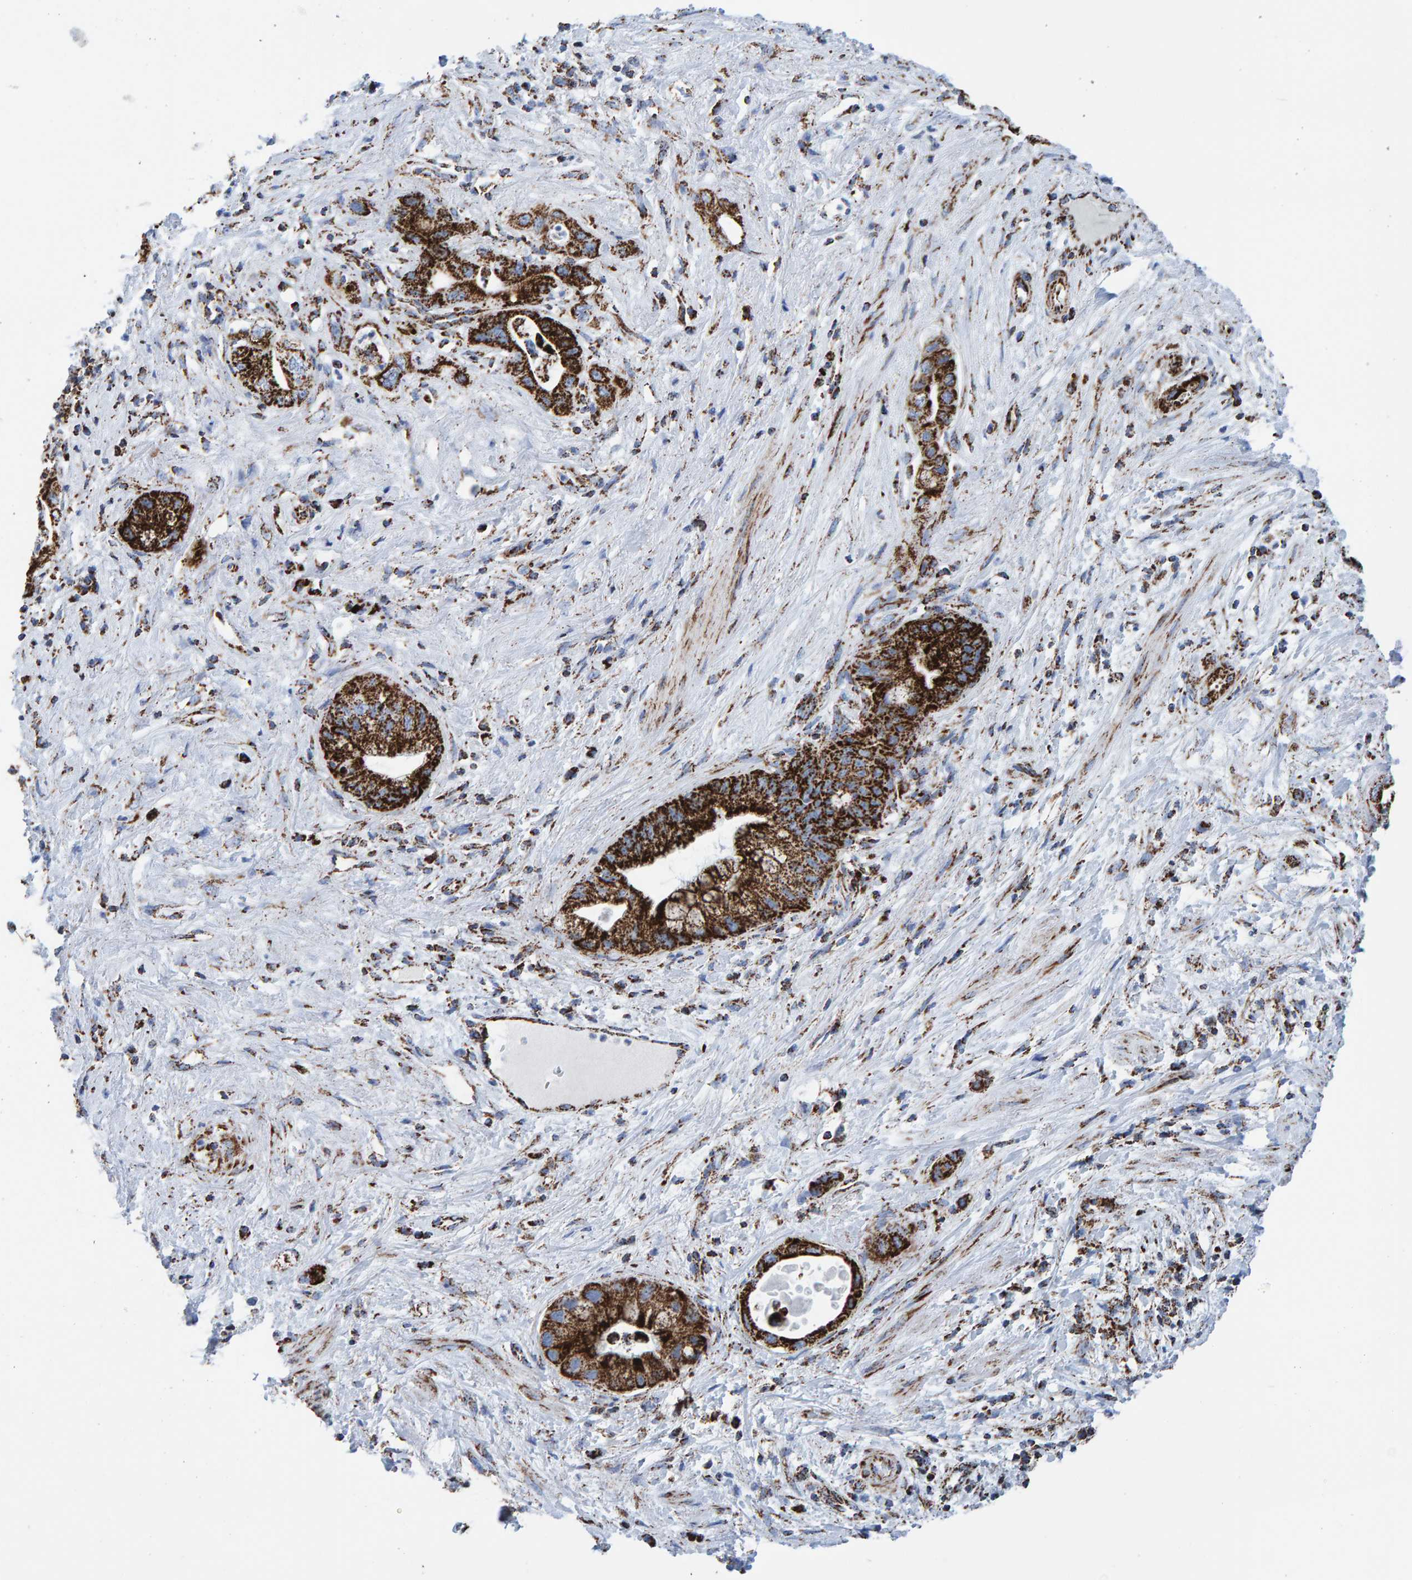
{"staining": {"intensity": "strong", "quantity": ">75%", "location": "cytoplasmic/membranous"}, "tissue": "pancreatic cancer", "cell_type": "Tumor cells", "image_type": "cancer", "snomed": [{"axis": "morphology", "description": "Adenocarcinoma, NOS"}, {"axis": "topography", "description": "Pancreas"}], "caption": "A brown stain highlights strong cytoplasmic/membranous expression of a protein in human pancreatic cancer tumor cells.", "gene": "ENSG00000262660", "patient": {"sex": "female", "age": 73}}